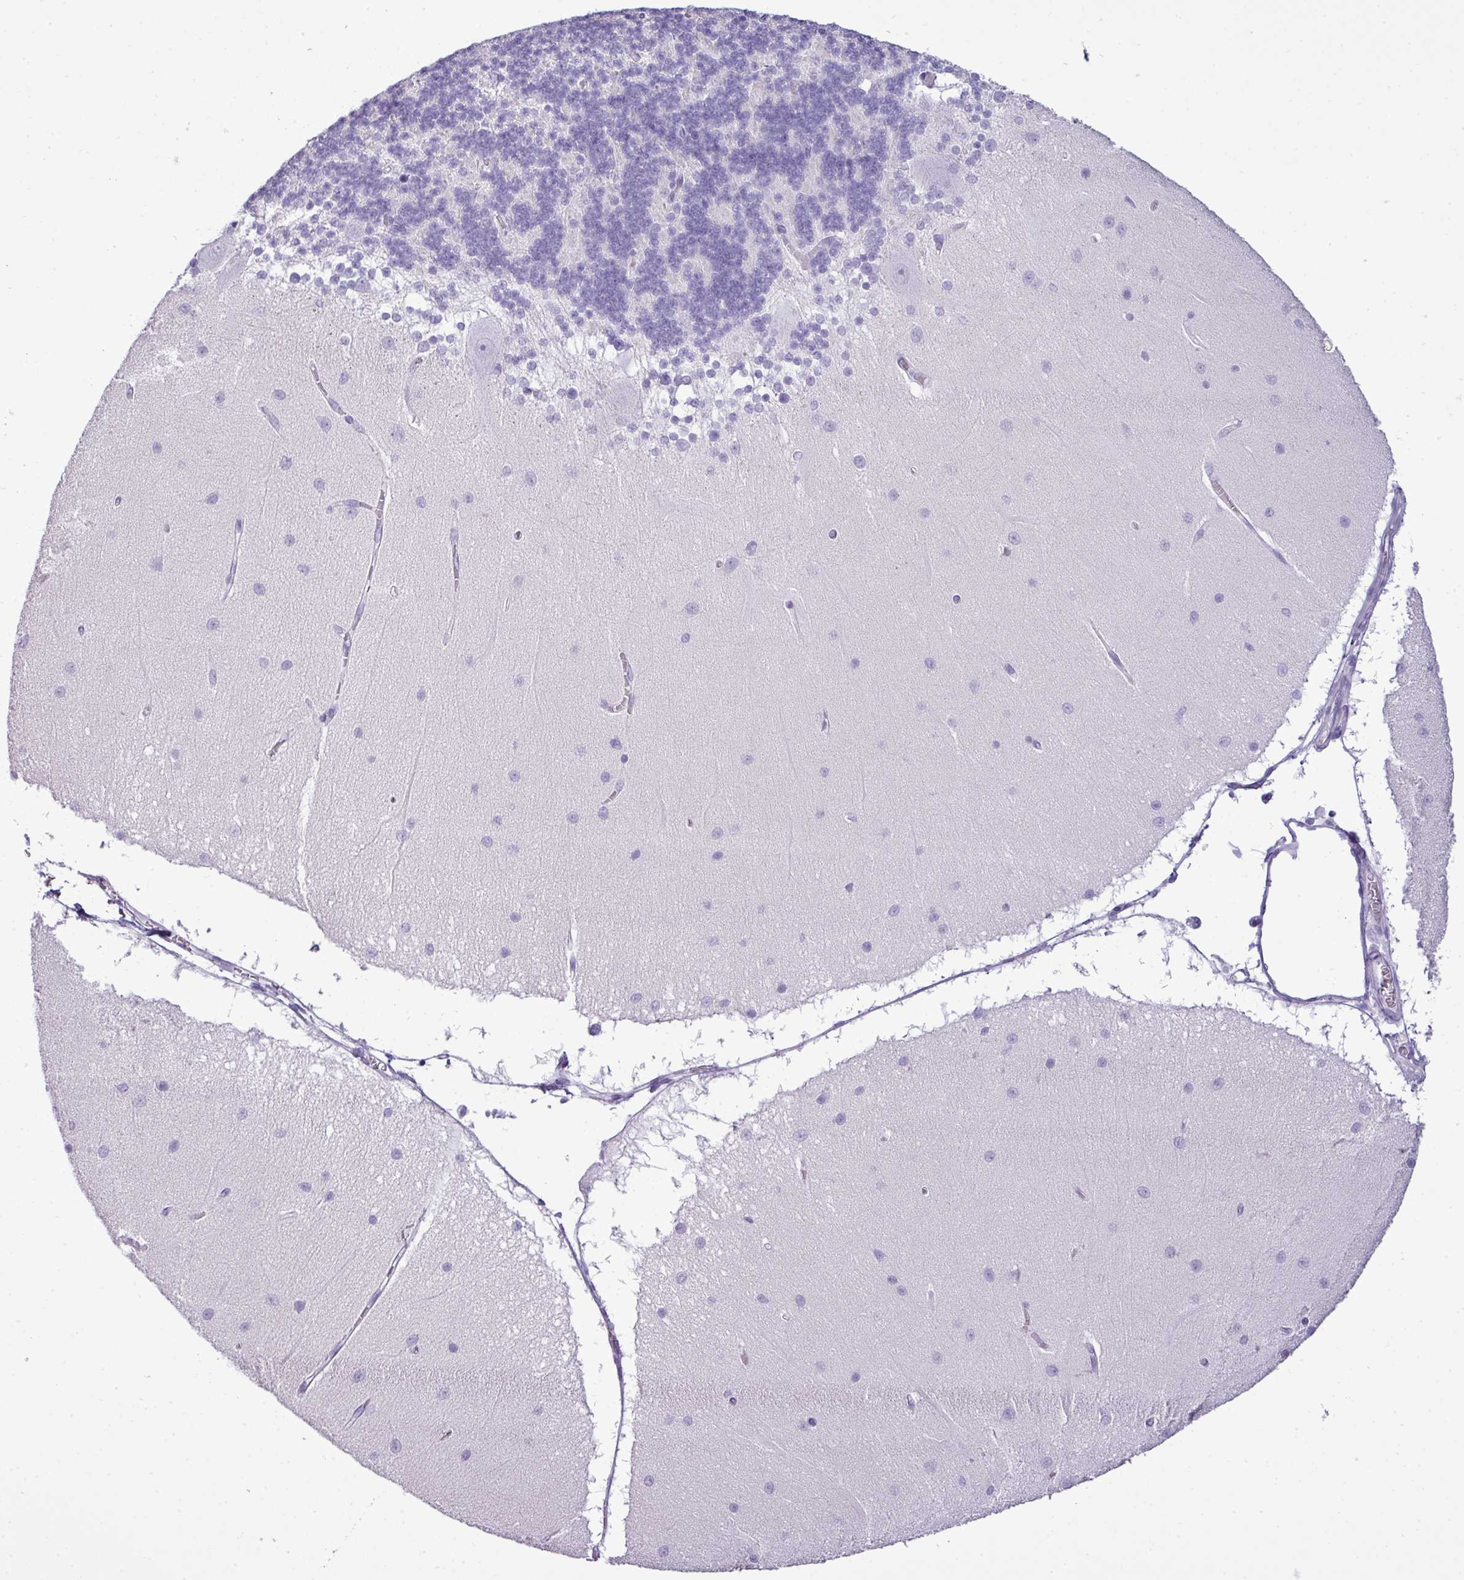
{"staining": {"intensity": "negative", "quantity": "none", "location": "none"}, "tissue": "cerebellum", "cell_type": "Cells in granular layer", "image_type": "normal", "snomed": [{"axis": "morphology", "description": "Normal tissue, NOS"}, {"axis": "topography", "description": "Cerebellum"}], "caption": "An image of human cerebellum is negative for staining in cells in granular layer.", "gene": "RBMXL2", "patient": {"sex": "female", "age": 54}}